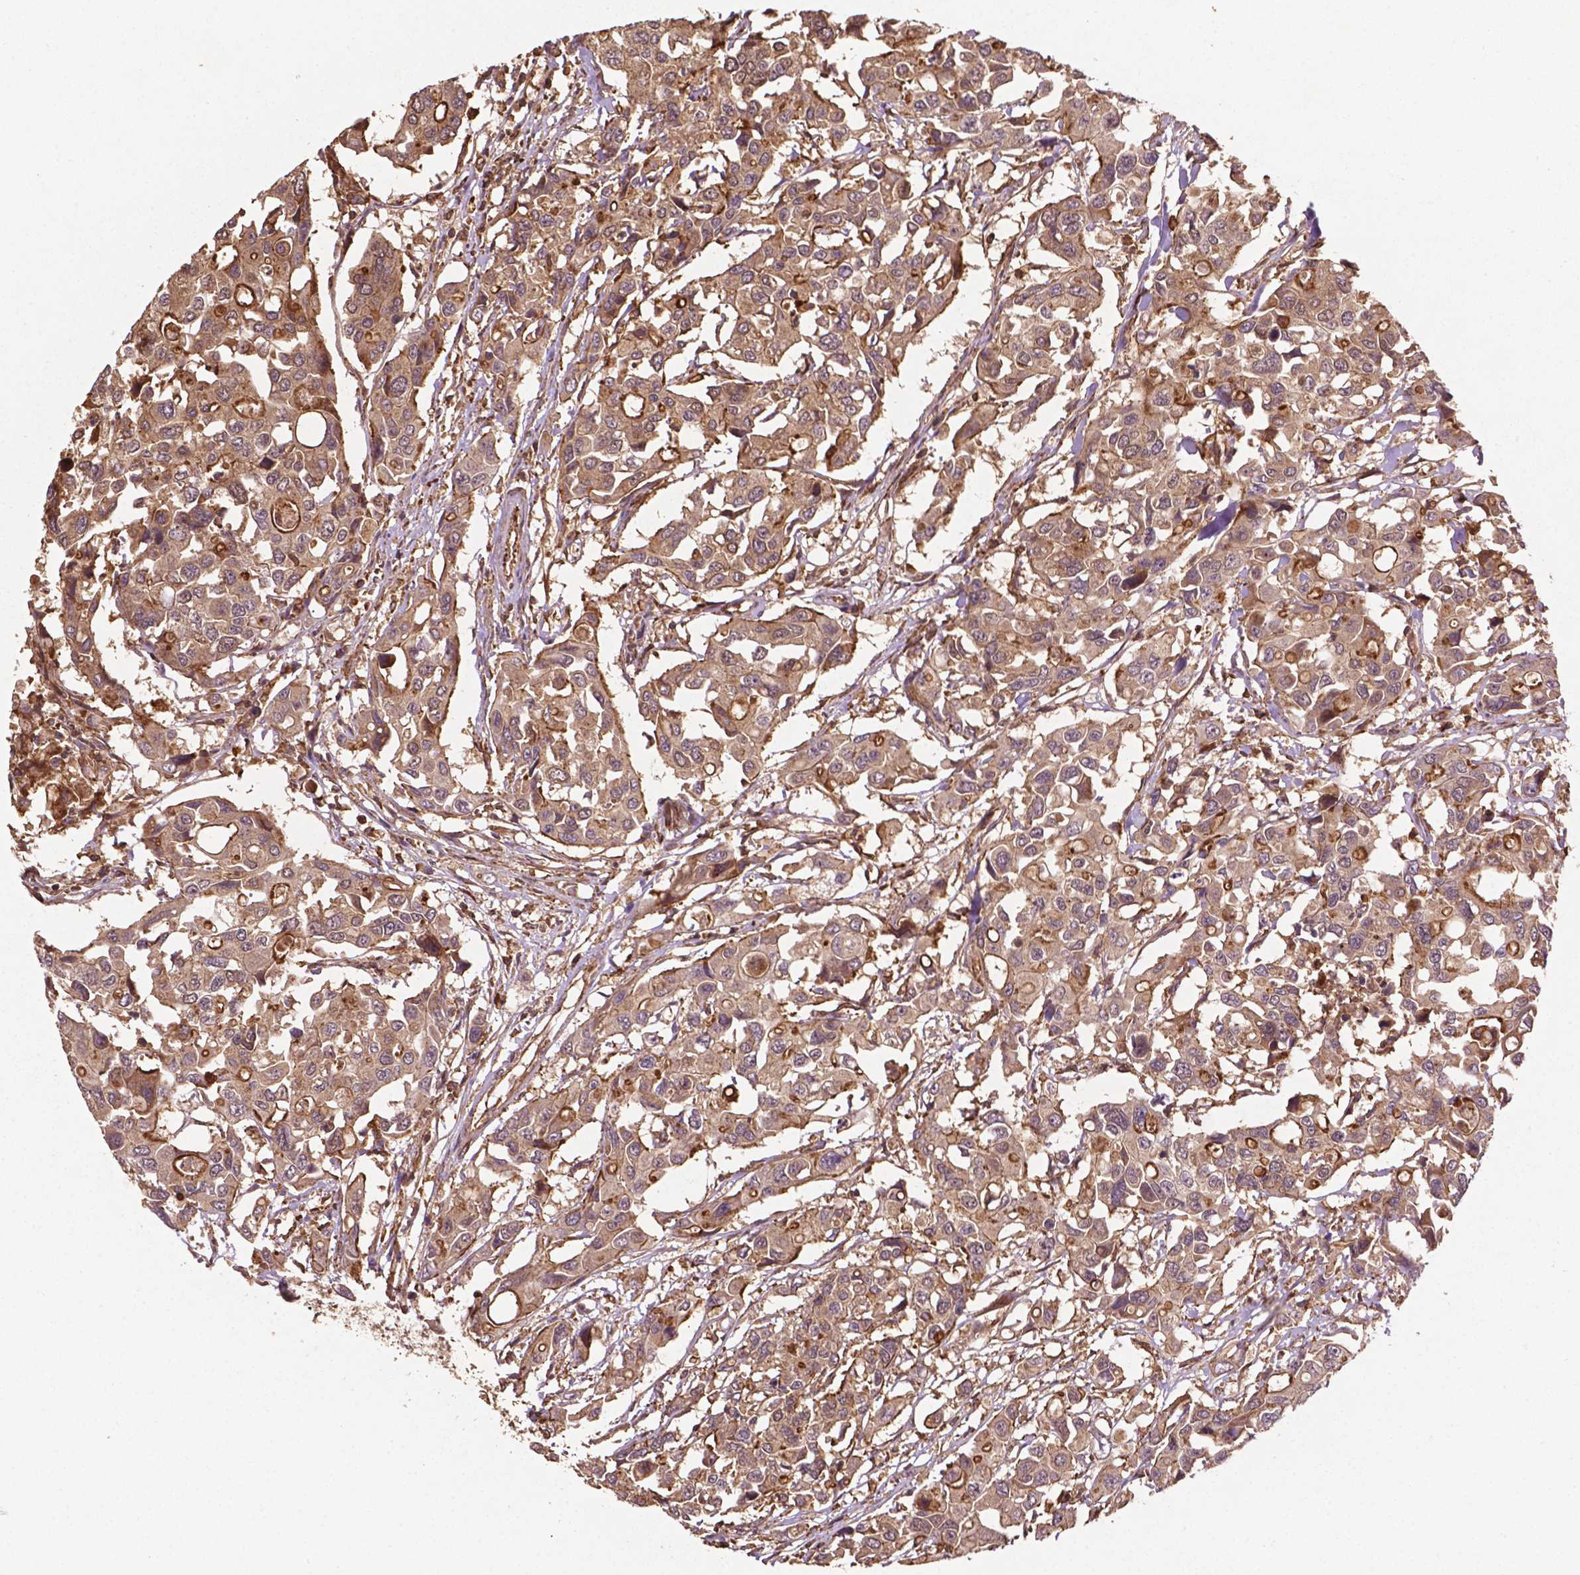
{"staining": {"intensity": "moderate", "quantity": ">75%", "location": "cytoplasmic/membranous"}, "tissue": "colorectal cancer", "cell_type": "Tumor cells", "image_type": "cancer", "snomed": [{"axis": "morphology", "description": "Adenocarcinoma, NOS"}, {"axis": "topography", "description": "Colon"}], "caption": "Protein staining reveals moderate cytoplasmic/membranous staining in about >75% of tumor cells in adenocarcinoma (colorectal). Nuclei are stained in blue.", "gene": "ZMYND19", "patient": {"sex": "male", "age": 77}}